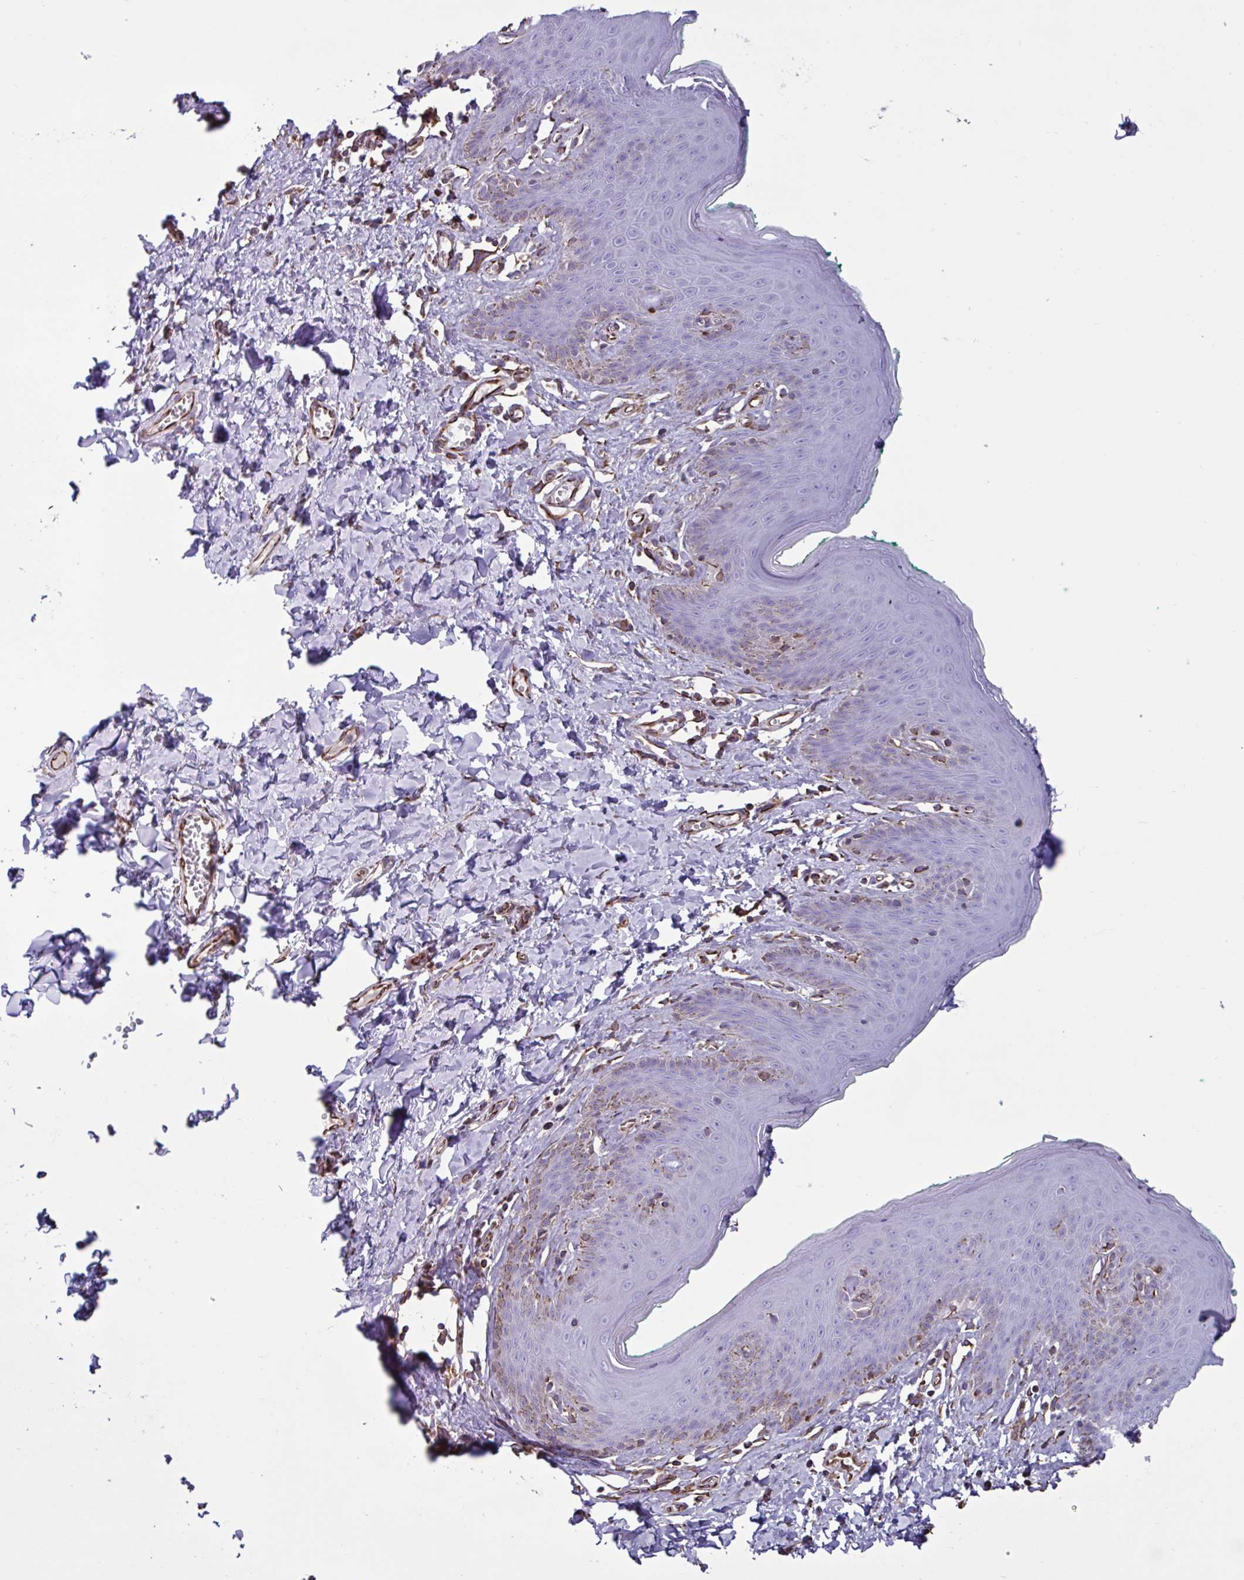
{"staining": {"intensity": "negative", "quantity": "none", "location": "none"}, "tissue": "skin", "cell_type": "Epidermal cells", "image_type": "normal", "snomed": [{"axis": "morphology", "description": "Normal tissue, NOS"}, {"axis": "topography", "description": "Vulva"}, {"axis": "topography", "description": "Peripheral nerve tissue"}], "caption": "The image displays no staining of epidermal cells in unremarkable skin.", "gene": "TMEM86B", "patient": {"sex": "female", "age": 66}}